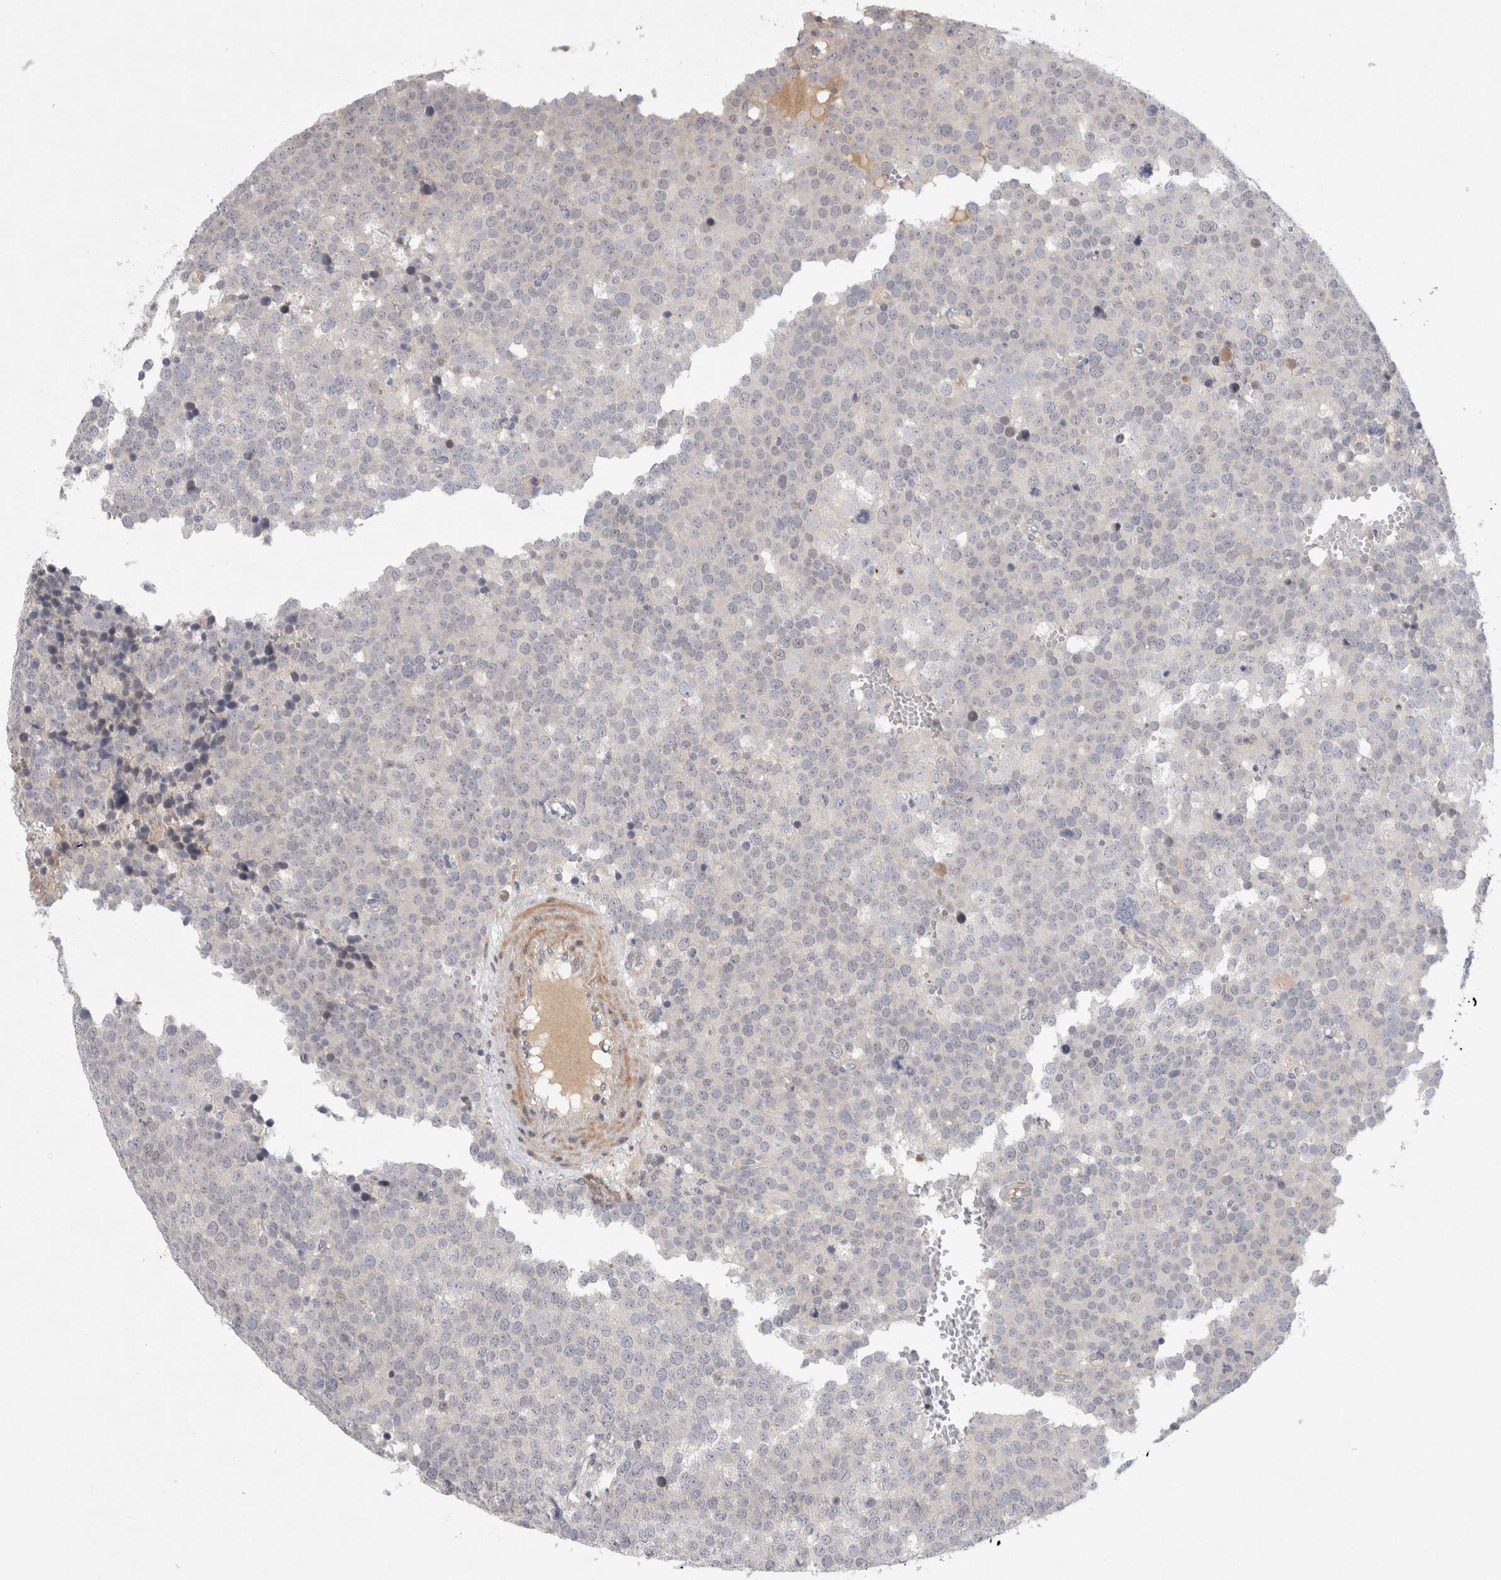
{"staining": {"intensity": "negative", "quantity": "none", "location": "none"}, "tissue": "testis cancer", "cell_type": "Tumor cells", "image_type": "cancer", "snomed": [{"axis": "morphology", "description": "Seminoma, NOS"}, {"axis": "topography", "description": "Testis"}], "caption": "DAB immunohistochemical staining of testis cancer (seminoma) demonstrates no significant positivity in tumor cells. The staining was performed using DAB to visualize the protein expression in brown, while the nuclei were stained in blue with hematoxylin (Magnification: 20x).", "gene": "BZW2", "patient": {"sex": "male", "age": 71}}